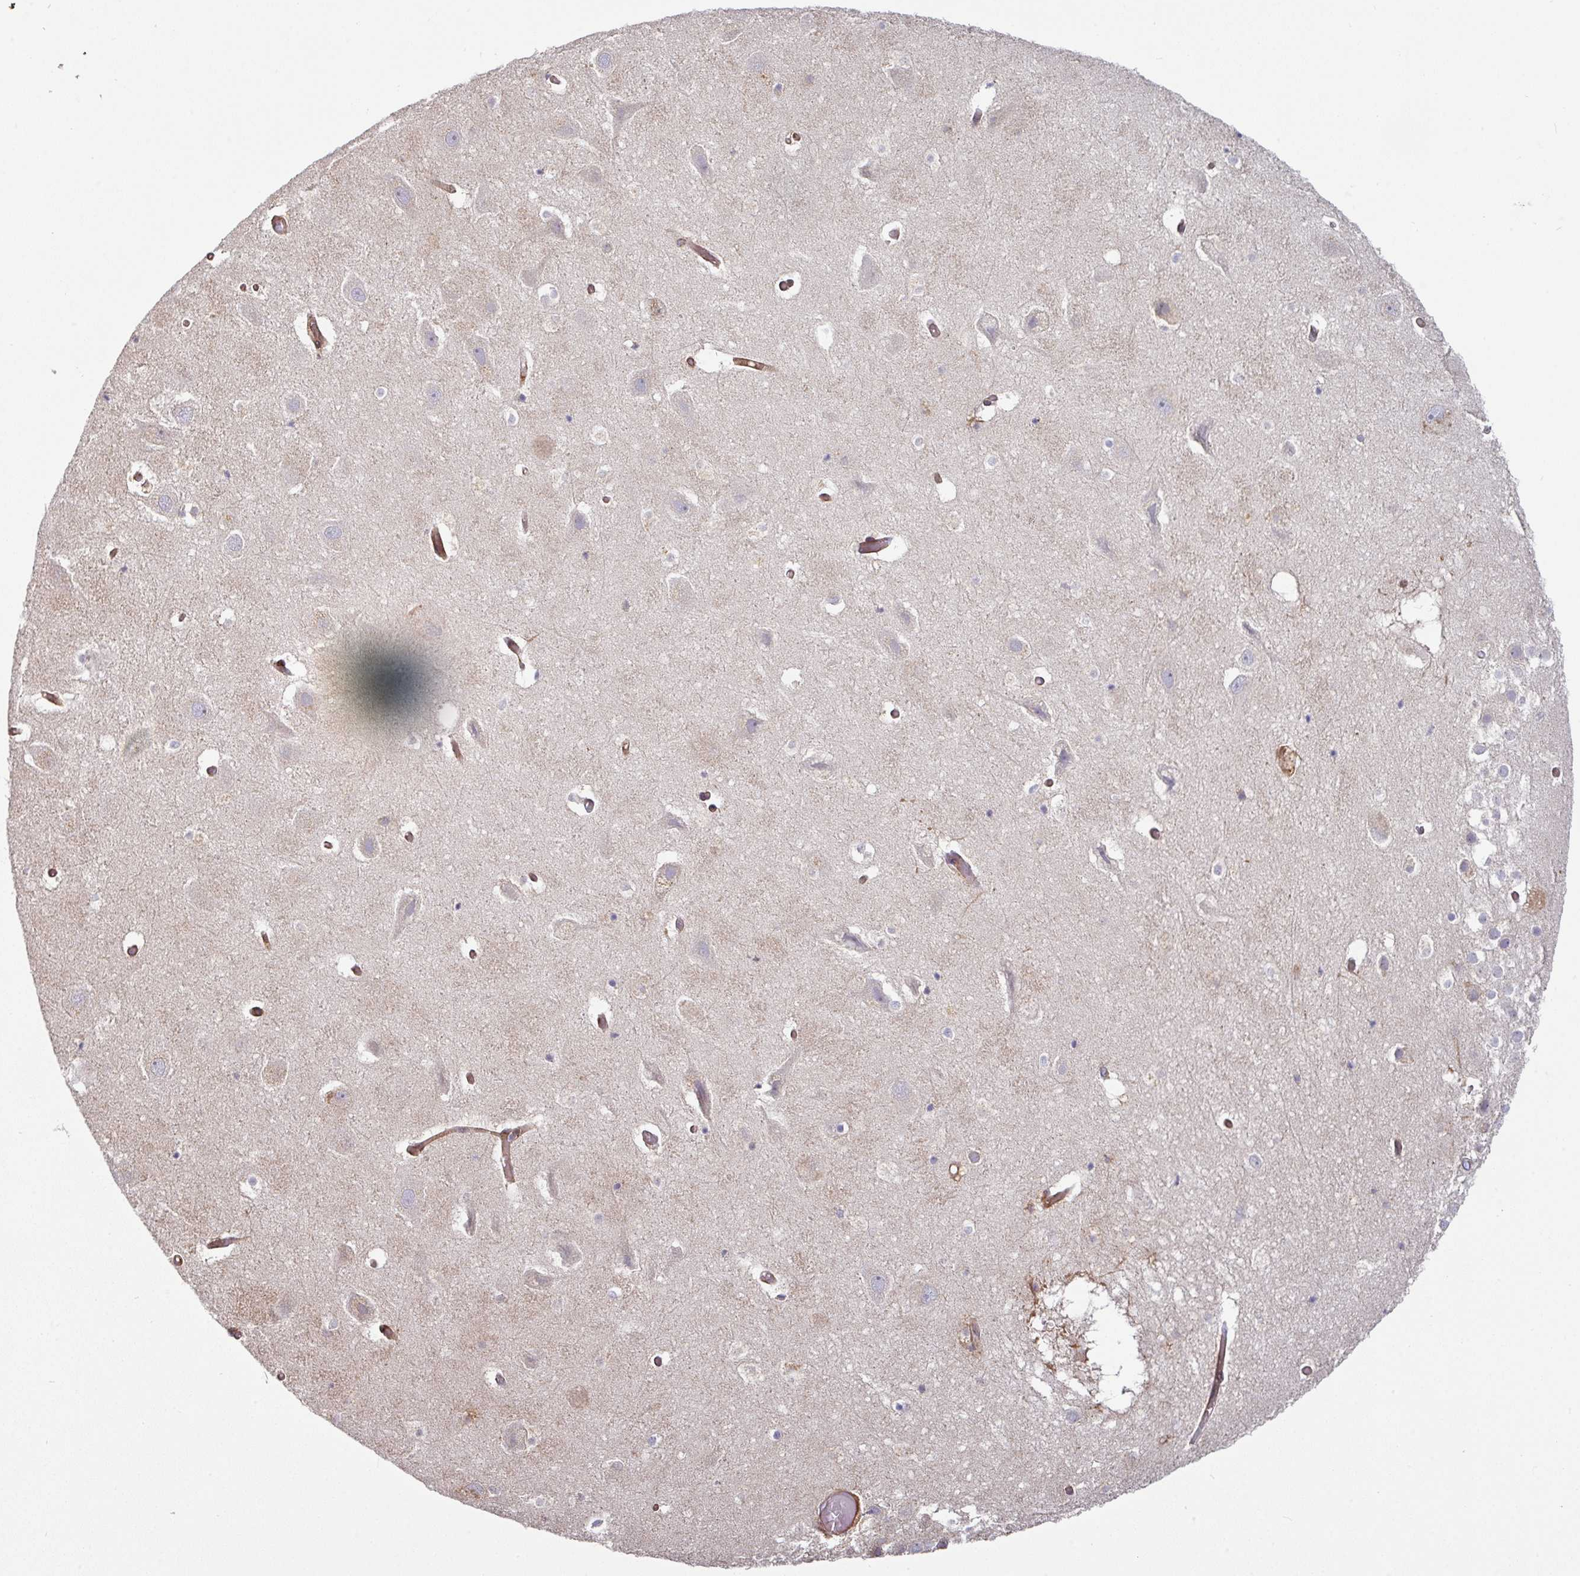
{"staining": {"intensity": "negative", "quantity": "none", "location": "none"}, "tissue": "hippocampus", "cell_type": "Glial cells", "image_type": "normal", "snomed": [{"axis": "morphology", "description": "Normal tissue, NOS"}, {"axis": "topography", "description": "Hippocampus"}], "caption": "This is an IHC photomicrograph of unremarkable hippocampus. There is no expression in glial cells.", "gene": "CASP2", "patient": {"sex": "female", "age": 52}}